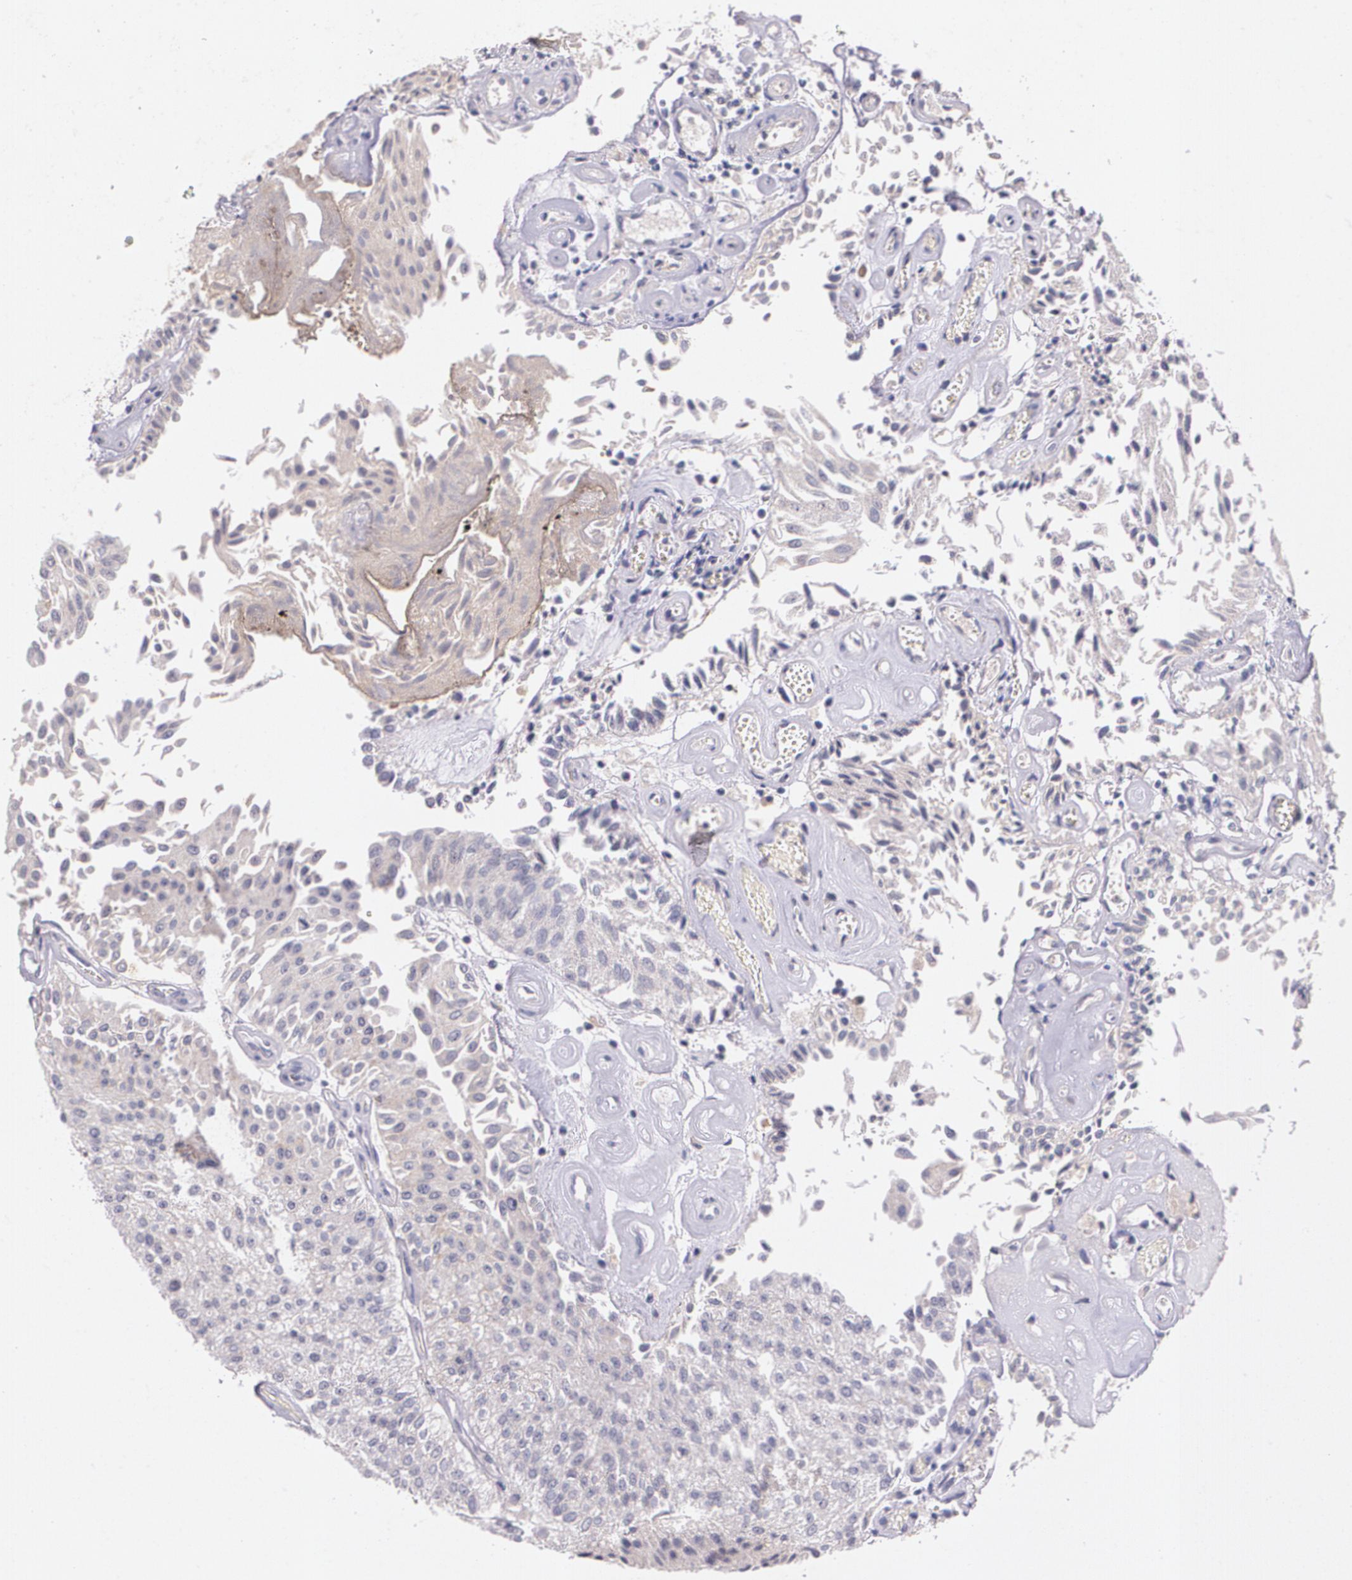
{"staining": {"intensity": "weak", "quantity": ">75%", "location": "cytoplasmic/membranous"}, "tissue": "urothelial cancer", "cell_type": "Tumor cells", "image_type": "cancer", "snomed": [{"axis": "morphology", "description": "Urothelial carcinoma, Low grade"}, {"axis": "topography", "description": "Urinary bladder"}], "caption": "Tumor cells display low levels of weak cytoplasmic/membranous staining in about >75% of cells in urothelial carcinoma (low-grade).", "gene": "TM4SF1", "patient": {"sex": "male", "age": 86}}